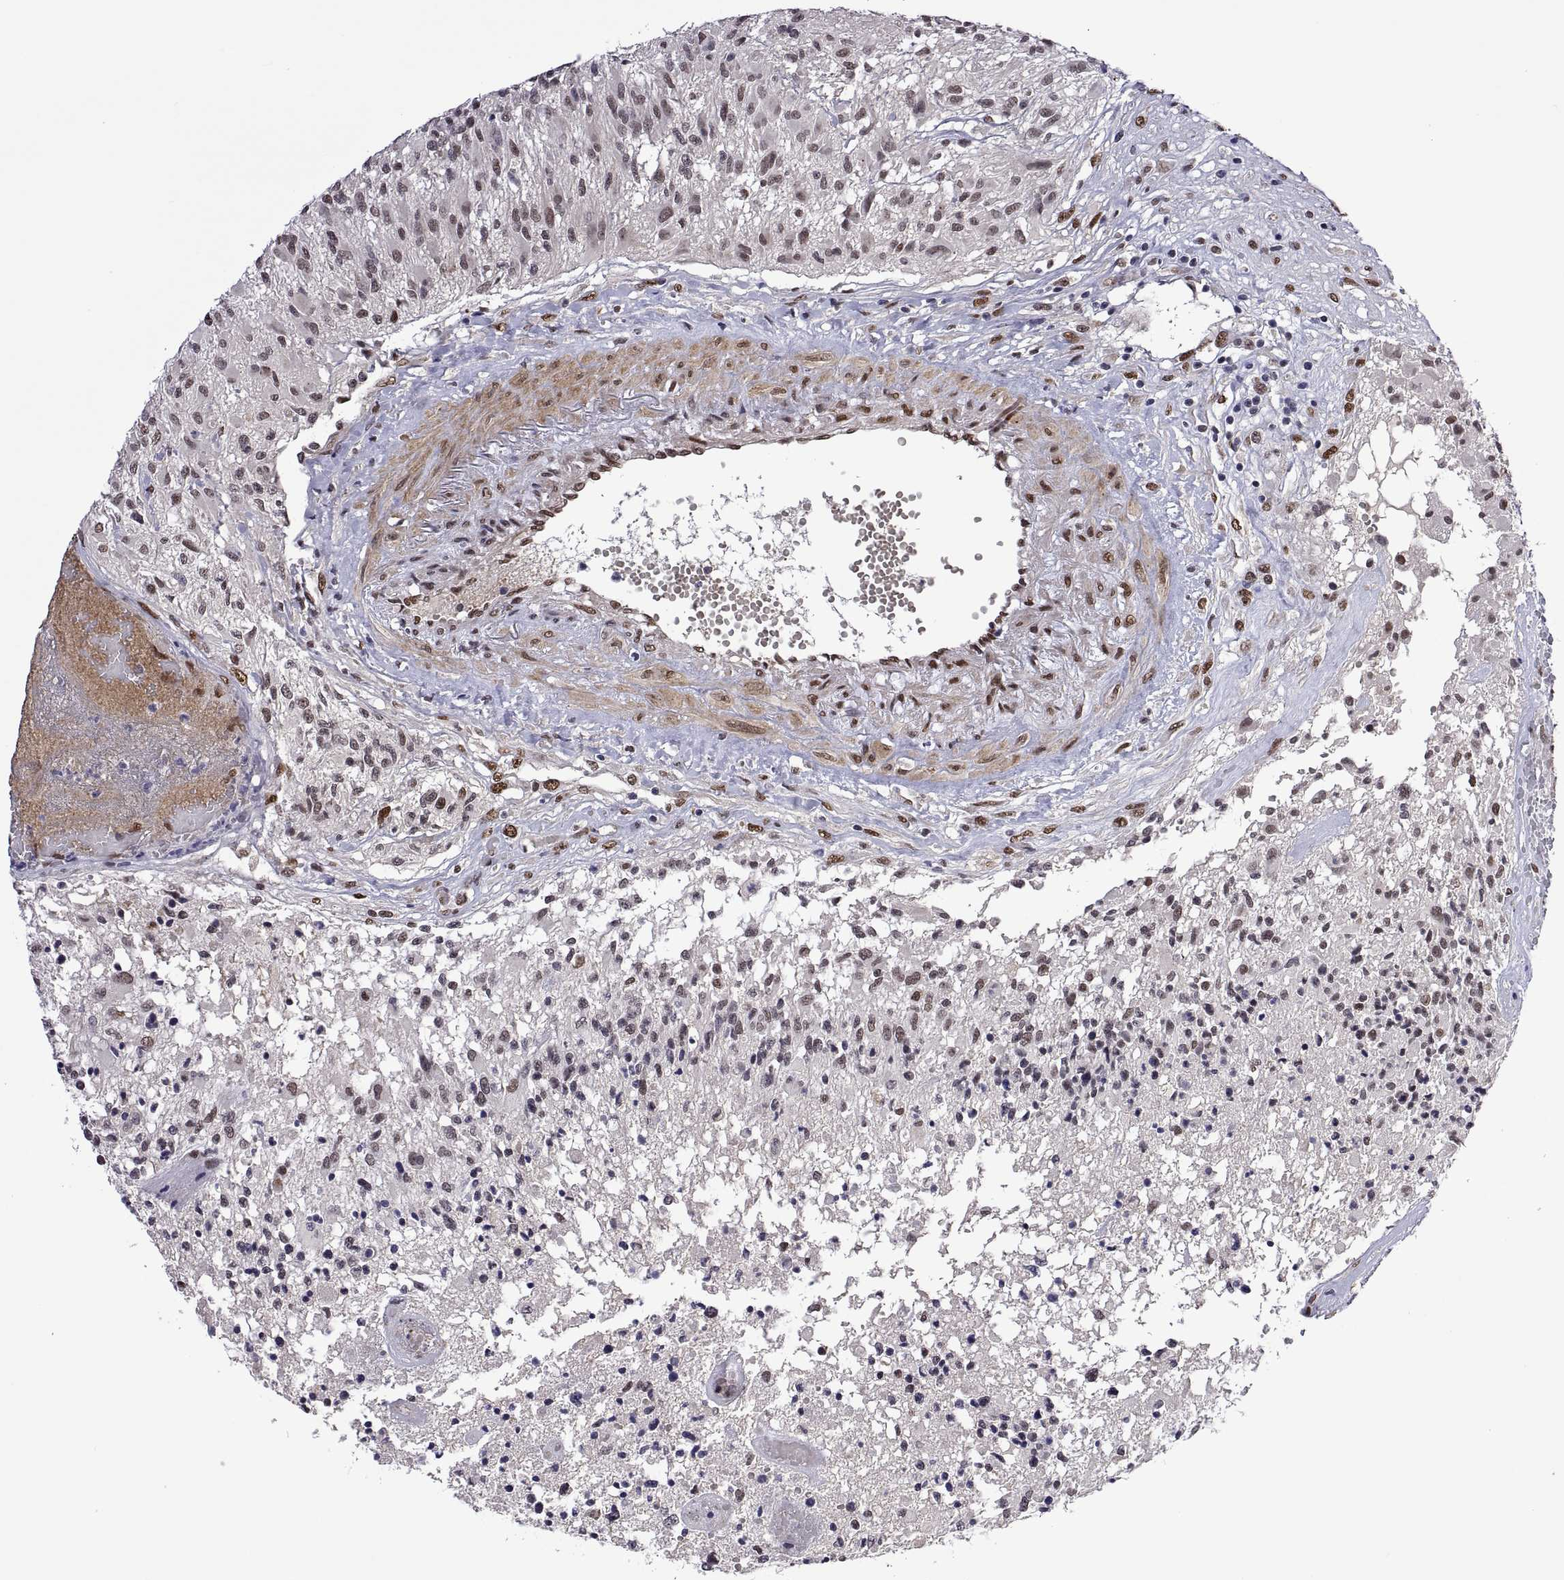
{"staining": {"intensity": "weak", "quantity": "<25%", "location": "nuclear"}, "tissue": "glioma", "cell_type": "Tumor cells", "image_type": "cancer", "snomed": [{"axis": "morphology", "description": "Glioma, malignant, High grade"}, {"axis": "topography", "description": "Brain"}], "caption": "Tumor cells are negative for protein expression in human glioma.", "gene": "NR4A1", "patient": {"sex": "female", "age": 63}}